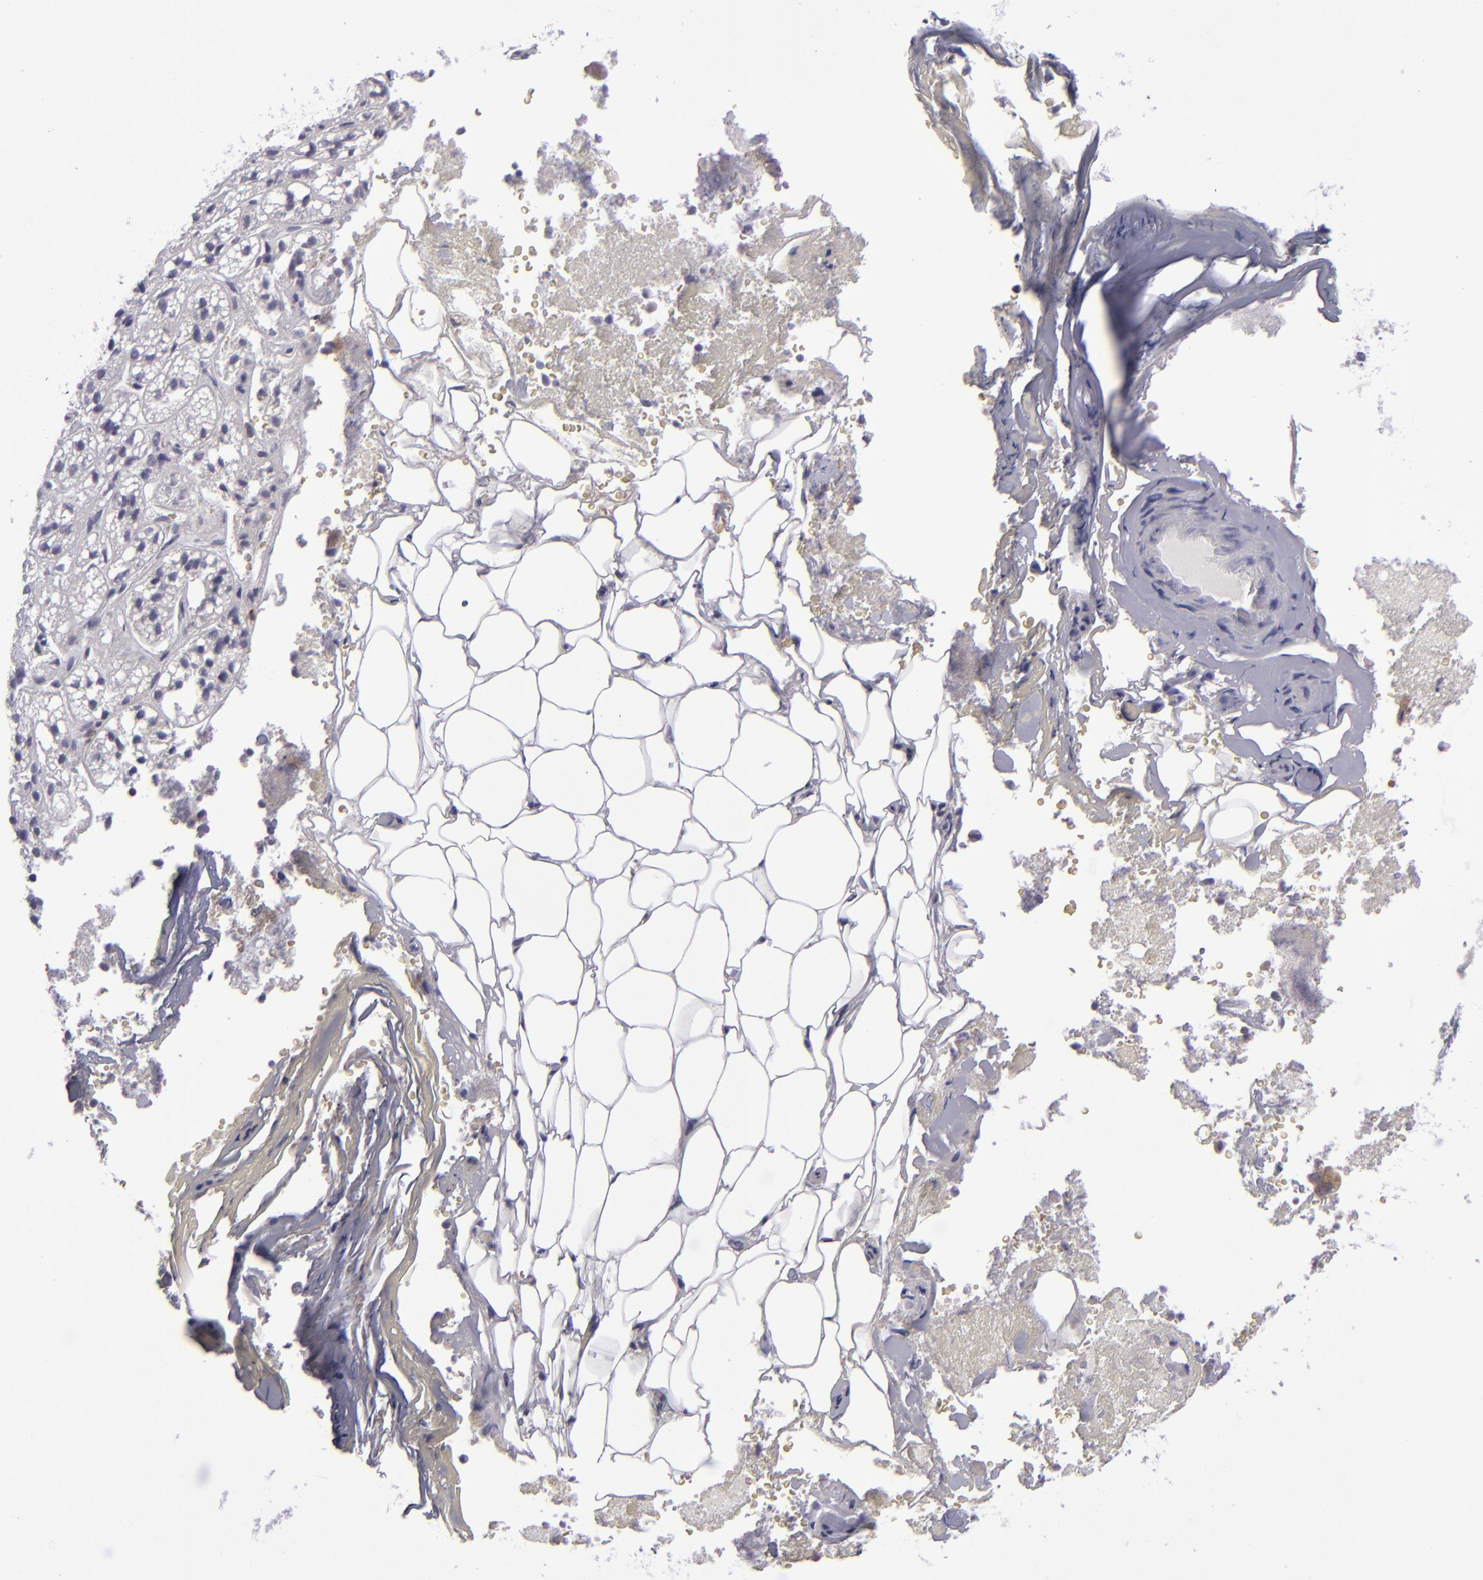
{"staining": {"intensity": "negative", "quantity": "none", "location": "none"}, "tissue": "adrenal gland", "cell_type": "Glandular cells", "image_type": "normal", "snomed": [{"axis": "morphology", "description": "Normal tissue, NOS"}, {"axis": "topography", "description": "Adrenal gland"}], "caption": "Unremarkable adrenal gland was stained to show a protein in brown. There is no significant positivity in glandular cells. Brightfield microscopy of immunohistochemistry (IHC) stained with DAB (3,3'-diaminobenzidine) (brown) and hematoxylin (blue), captured at high magnification.", "gene": "CD48", "patient": {"sex": "female", "age": 71}}